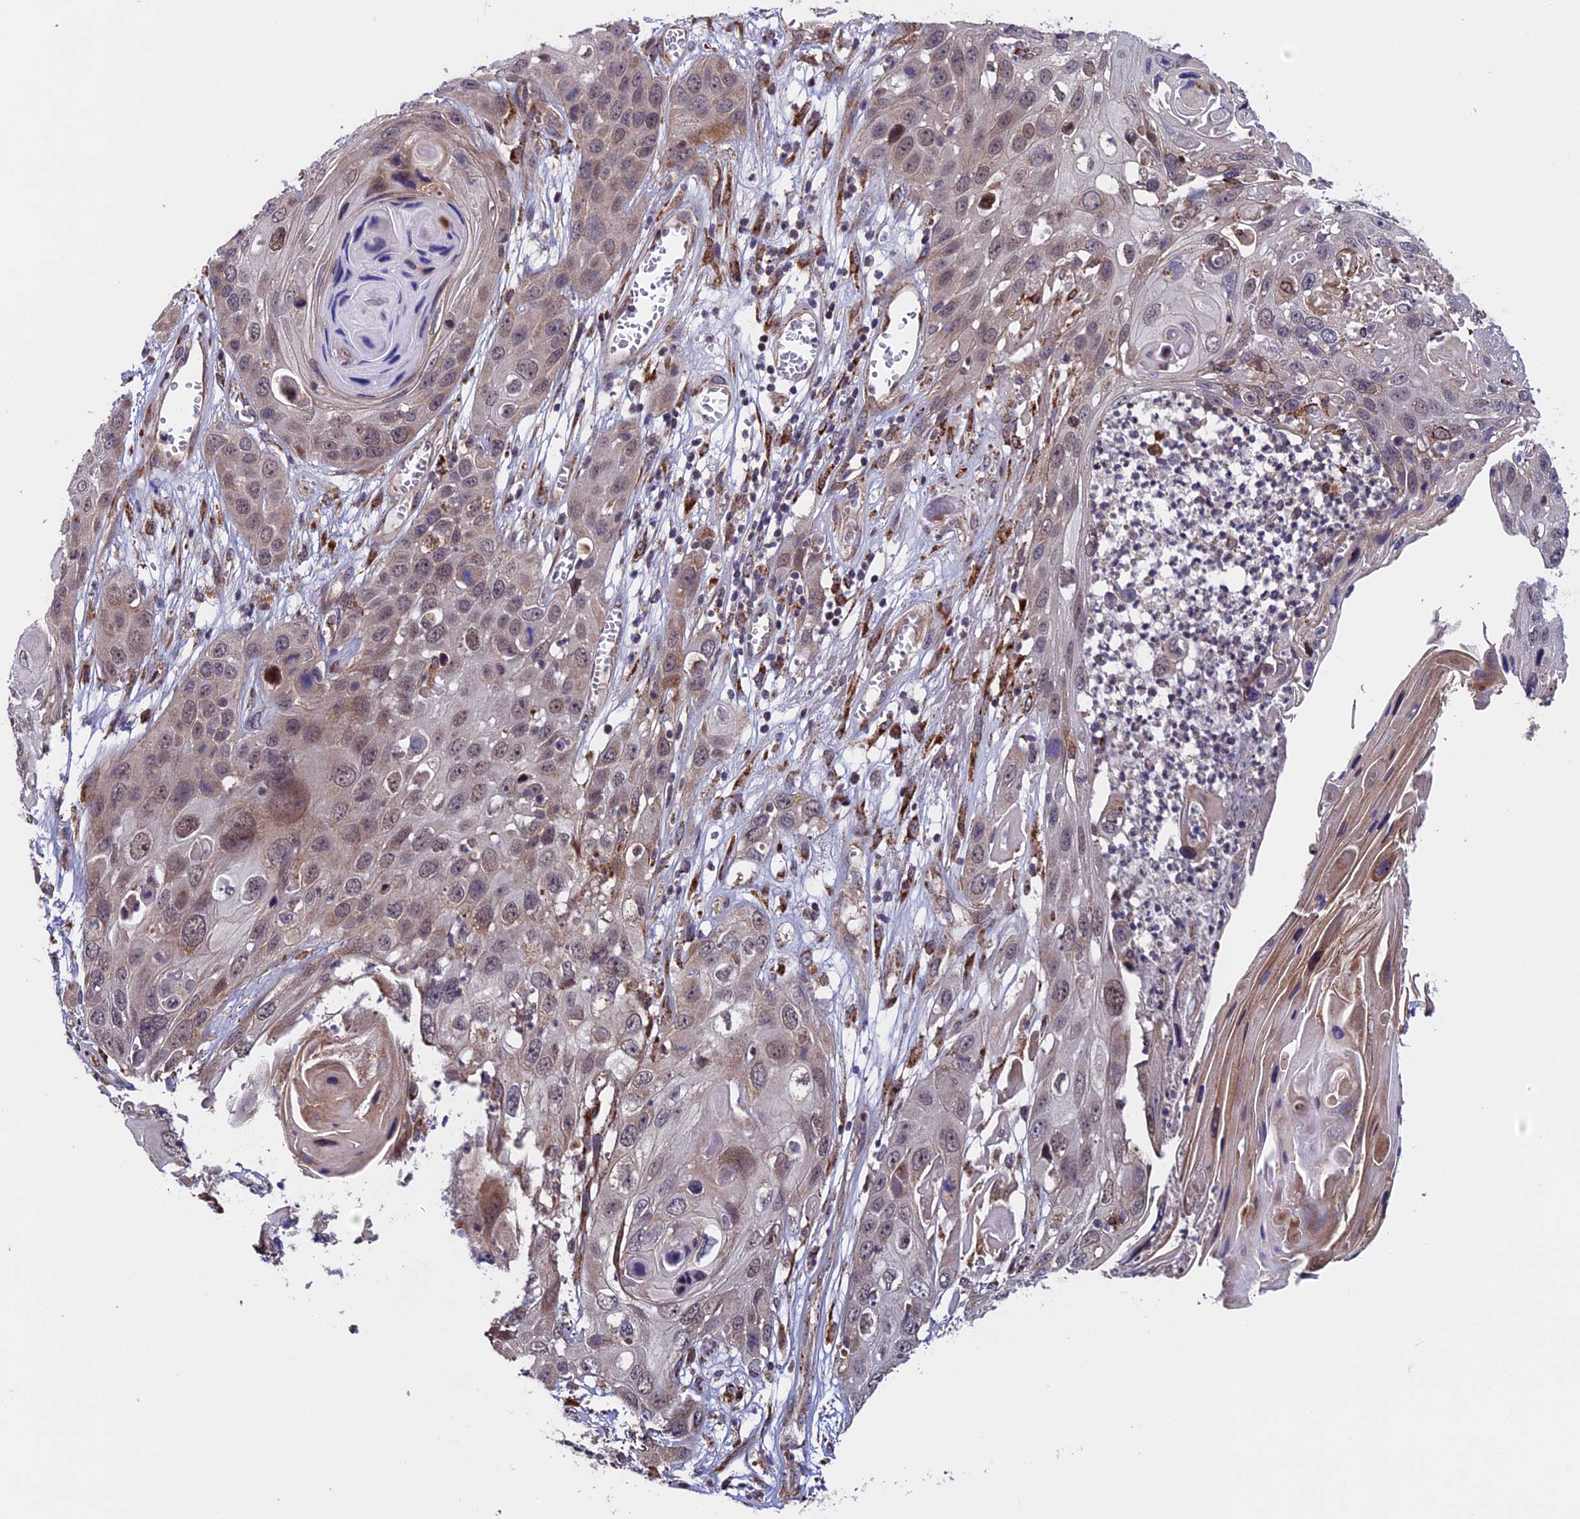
{"staining": {"intensity": "weak", "quantity": ">75%", "location": "nuclear"}, "tissue": "skin cancer", "cell_type": "Tumor cells", "image_type": "cancer", "snomed": [{"axis": "morphology", "description": "Squamous cell carcinoma, NOS"}, {"axis": "topography", "description": "Skin"}], "caption": "Weak nuclear protein expression is seen in approximately >75% of tumor cells in skin squamous cell carcinoma.", "gene": "RNF17", "patient": {"sex": "male", "age": 55}}